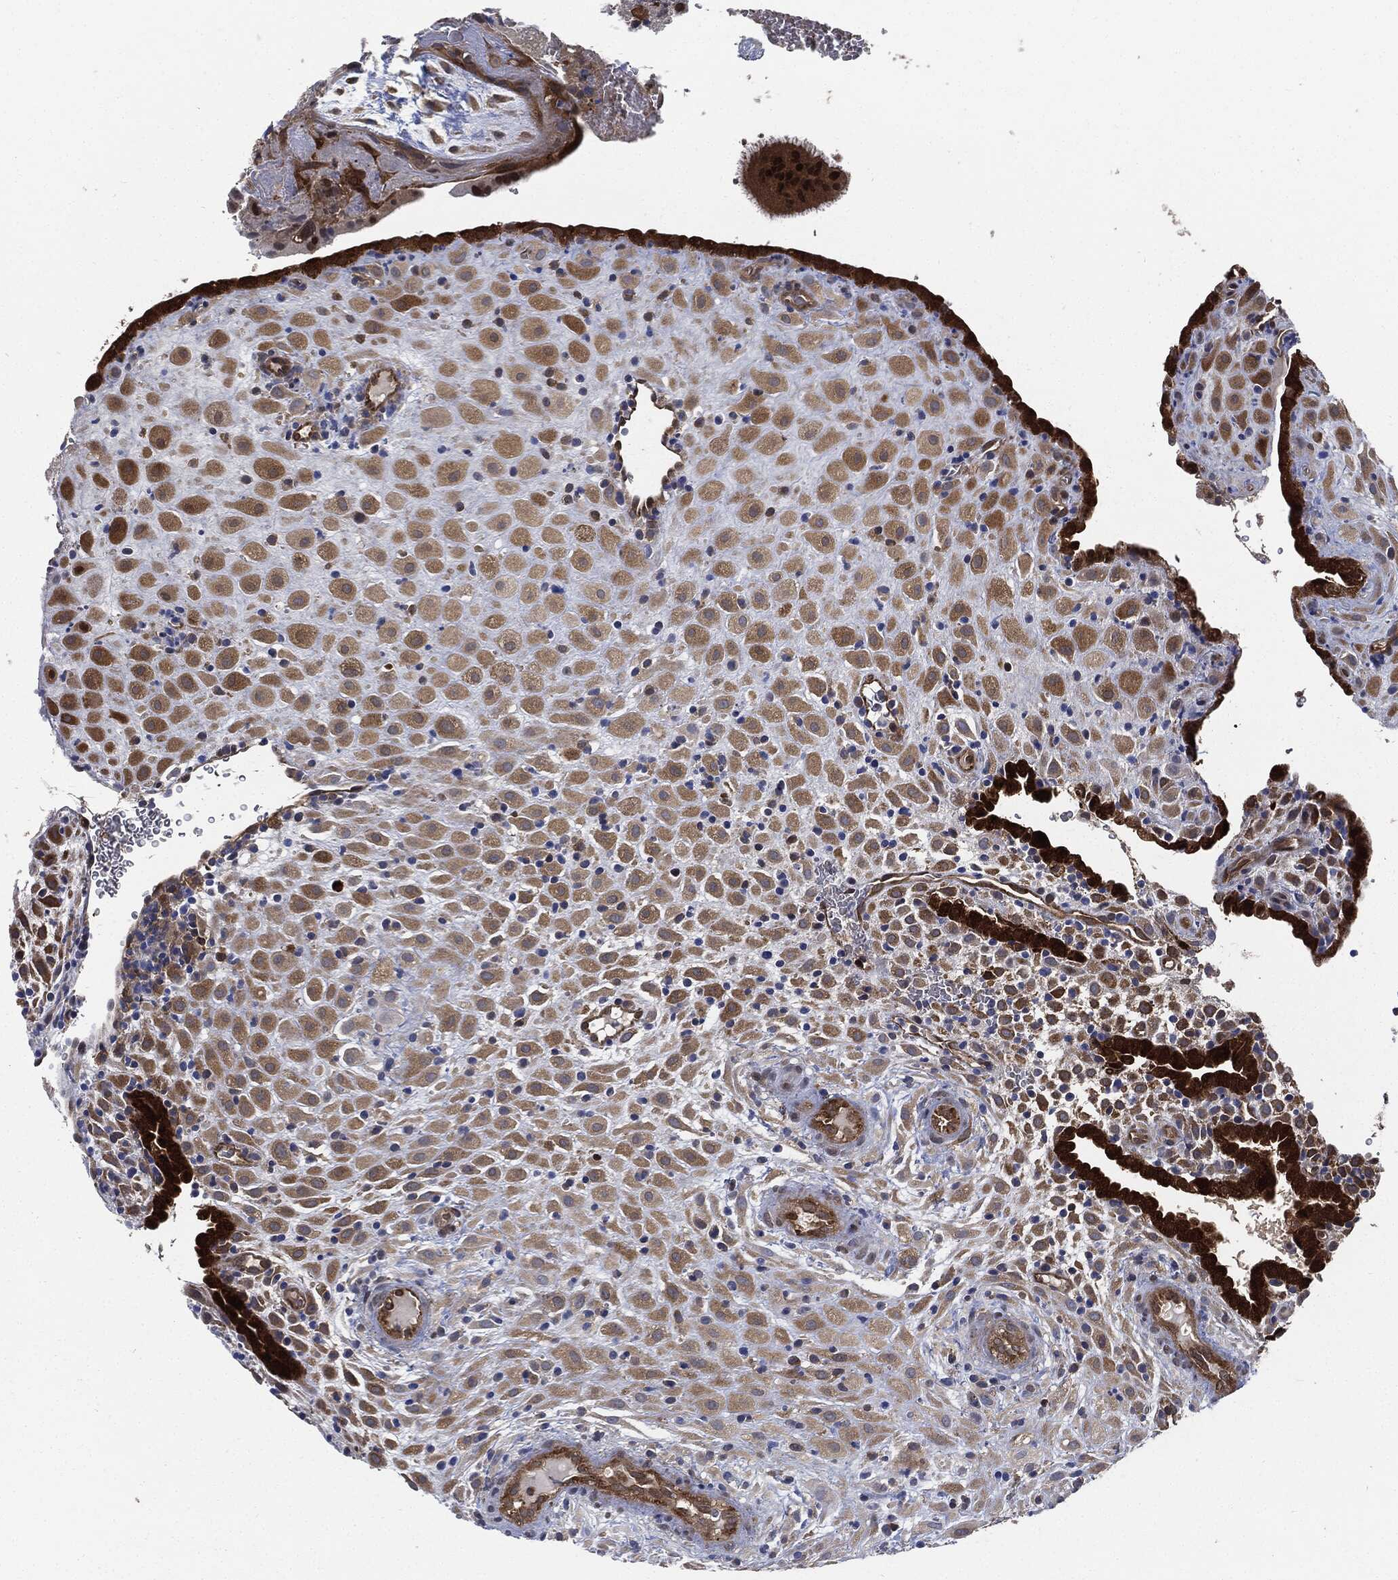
{"staining": {"intensity": "weak", "quantity": "25%-75%", "location": "cytoplasmic/membranous"}, "tissue": "placenta", "cell_type": "Decidual cells", "image_type": "normal", "snomed": [{"axis": "morphology", "description": "Normal tissue, NOS"}, {"axis": "topography", "description": "Placenta"}], "caption": "IHC histopathology image of unremarkable placenta: human placenta stained using IHC demonstrates low levels of weak protein expression localized specifically in the cytoplasmic/membranous of decidual cells, appearing as a cytoplasmic/membranous brown color.", "gene": "PRDX2", "patient": {"sex": "female", "age": 19}}